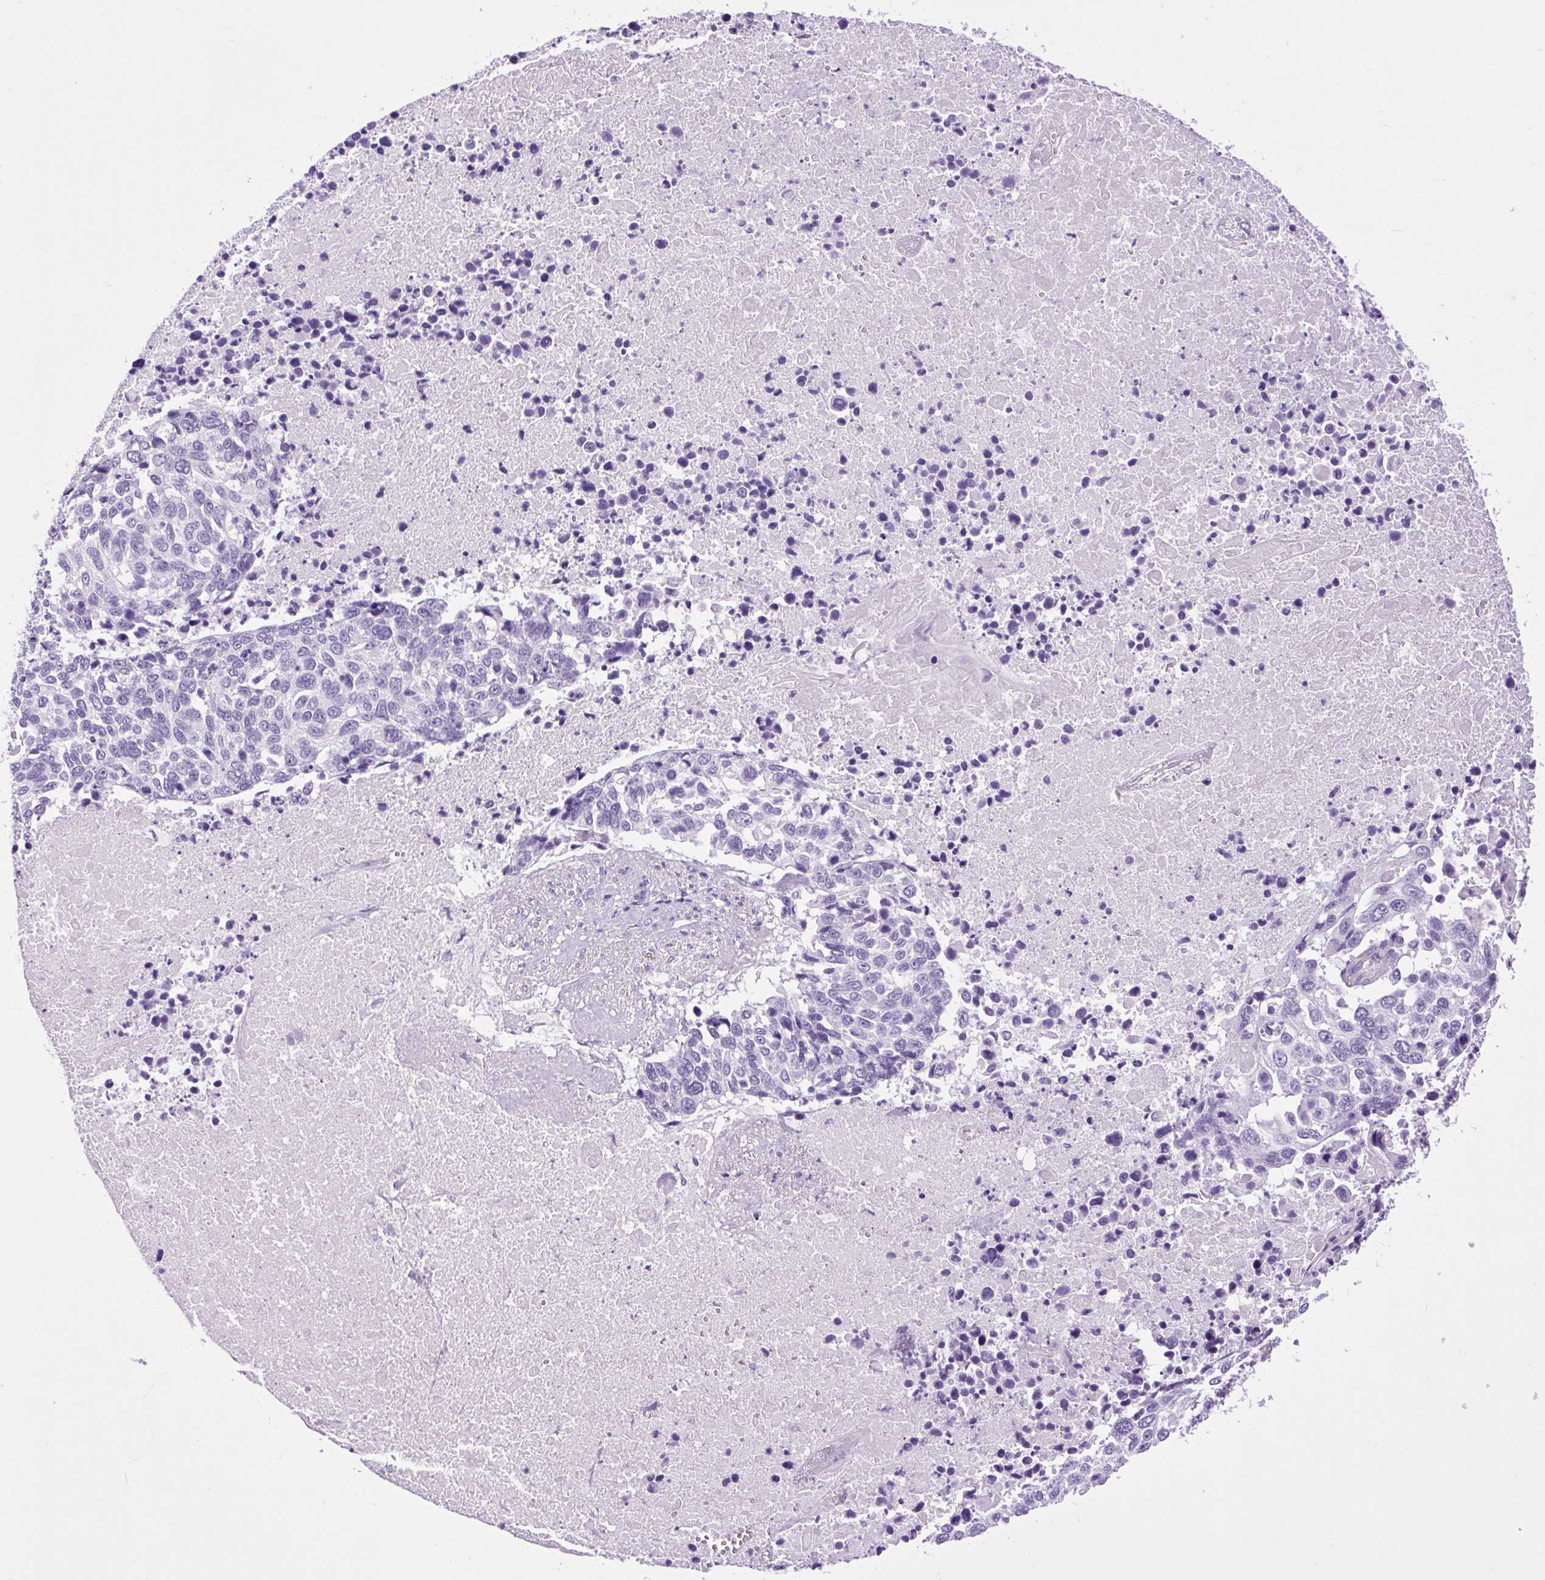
{"staining": {"intensity": "negative", "quantity": "none", "location": "none"}, "tissue": "lung cancer", "cell_type": "Tumor cells", "image_type": "cancer", "snomed": [{"axis": "morphology", "description": "Squamous cell carcinoma, NOS"}, {"axis": "topography", "description": "Lung"}], "caption": "High power microscopy photomicrograph of an immunohistochemistry (IHC) micrograph of lung squamous cell carcinoma, revealing no significant positivity in tumor cells.", "gene": "DPP6", "patient": {"sex": "male", "age": 62}}